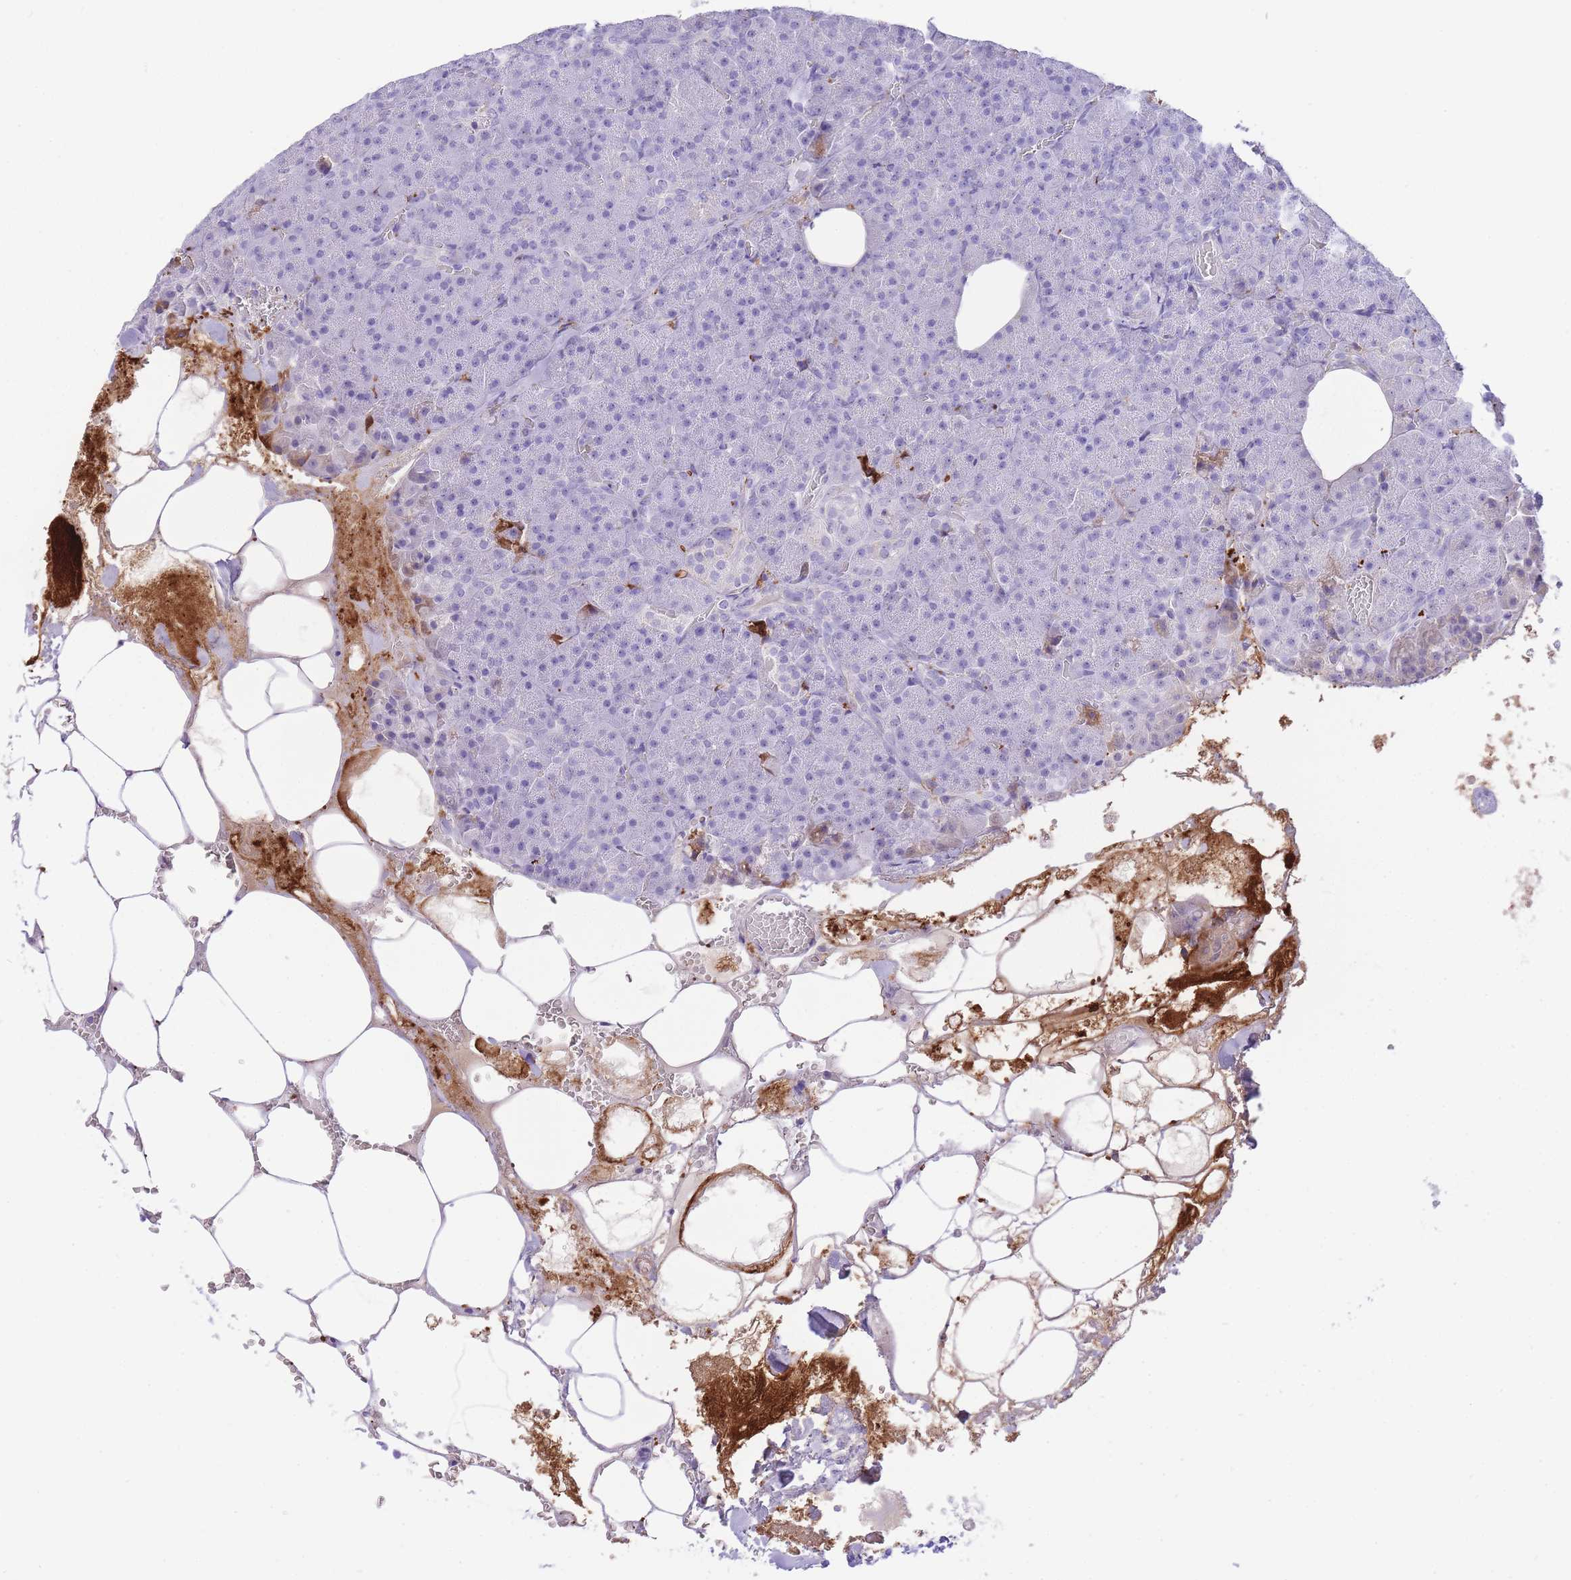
{"staining": {"intensity": "negative", "quantity": "none", "location": "none"}, "tissue": "pancreas", "cell_type": "Exocrine glandular cells", "image_type": "normal", "snomed": [{"axis": "morphology", "description": "Normal tissue, NOS"}, {"axis": "topography", "description": "Pancreas"}], "caption": "Immunohistochemistry of benign human pancreas shows no expression in exocrine glandular cells.", "gene": "HRG", "patient": {"sex": "female", "age": 74}}